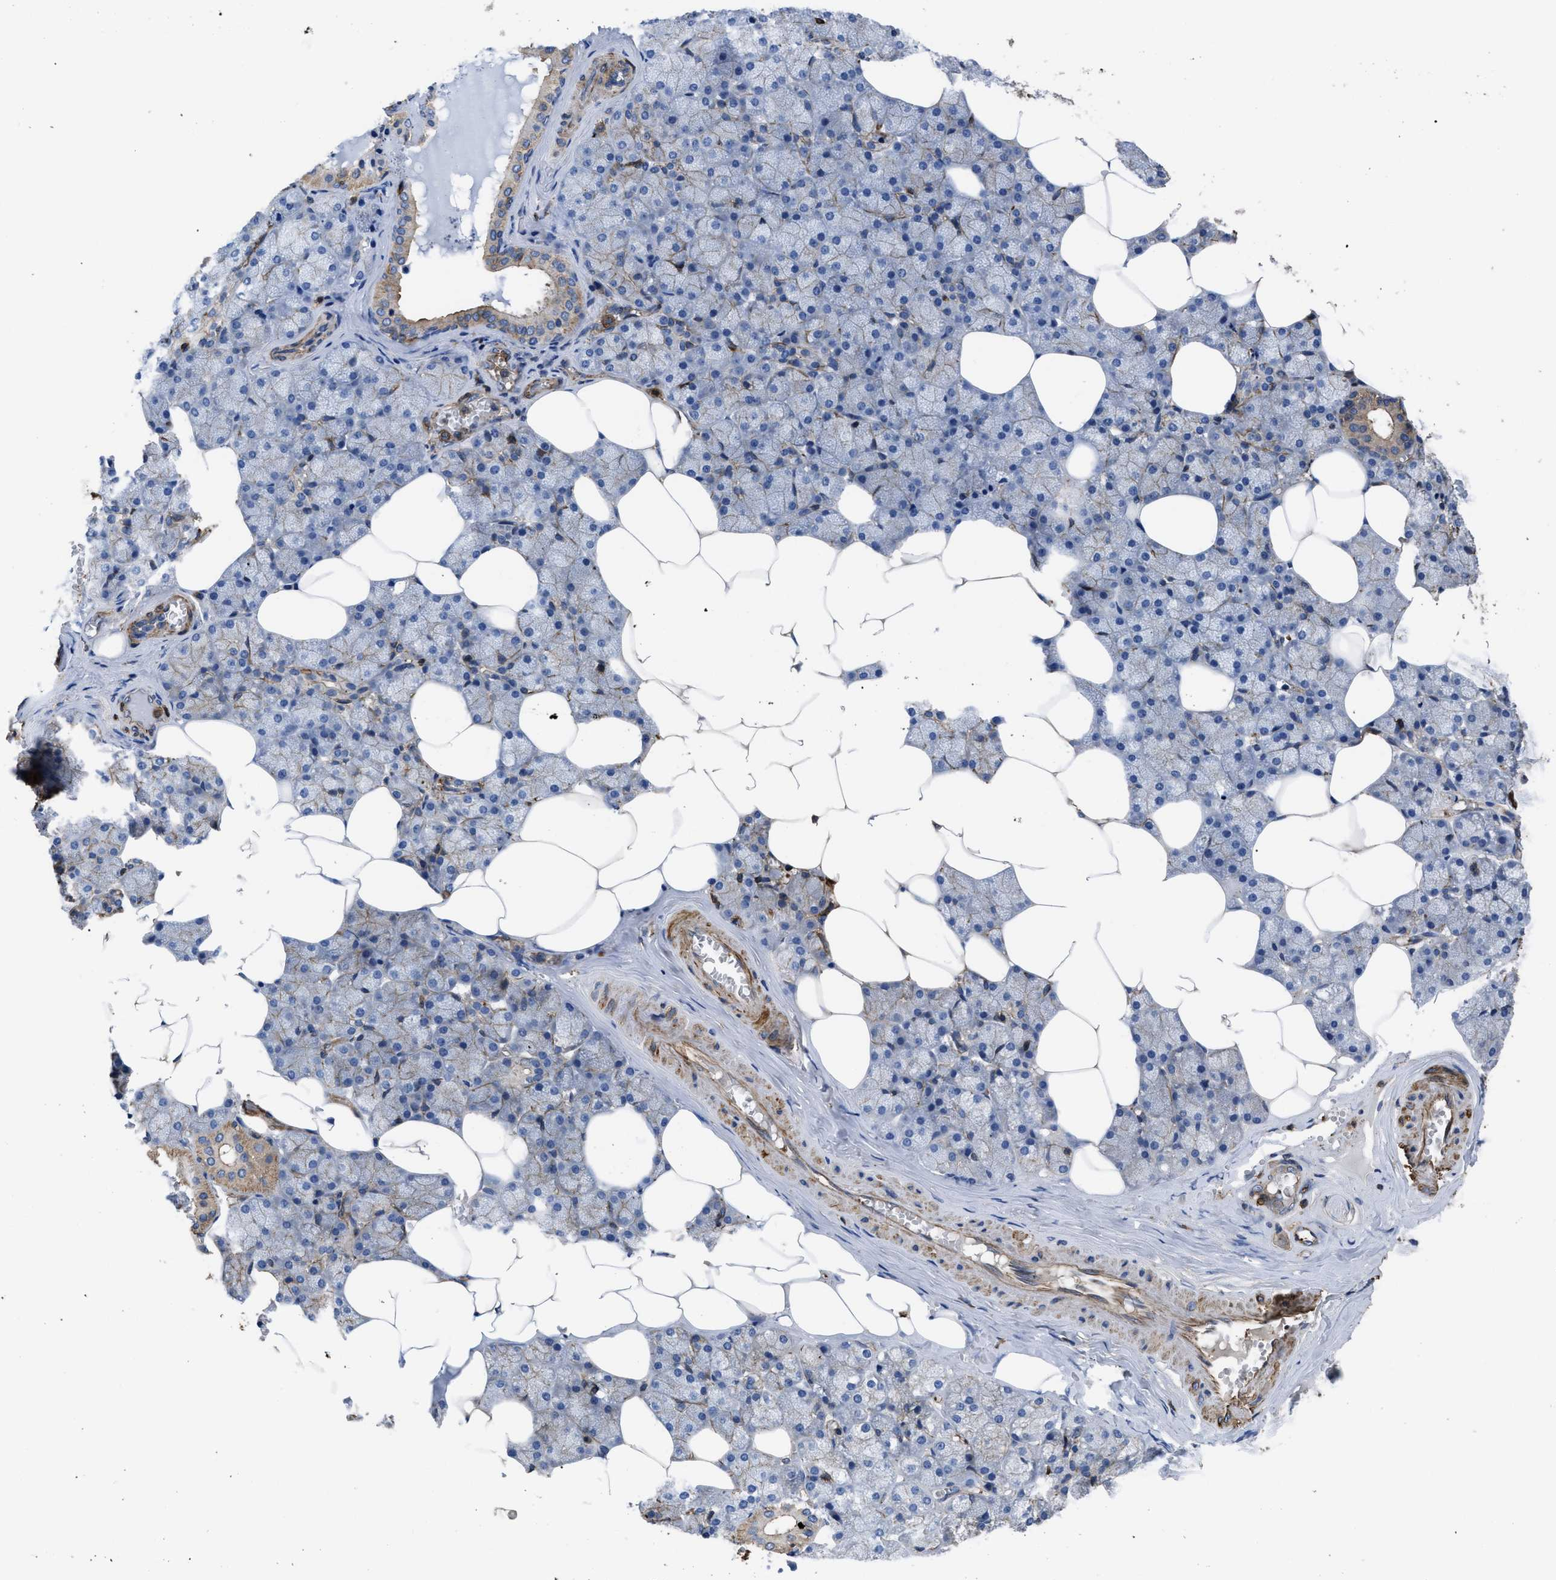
{"staining": {"intensity": "moderate", "quantity": "25%-75%", "location": "cytoplasmic/membranous"}, "tissue": "salivary gland", "cell_type": "Glandular cells", "image_type": "normal", "snomed": [{"axis": "morphology", "description": "Normal tissue, NOS"}, {"axis": "topography", "description": "Salivary gland"}], "caption": "Unremarkable salivary gland exhibits moderate cytoplasmic/membranous expression in about 25%-75% of glandular cells.", "gene": "SCUBE2", "patient": {"sex": "male", "age": 62}}